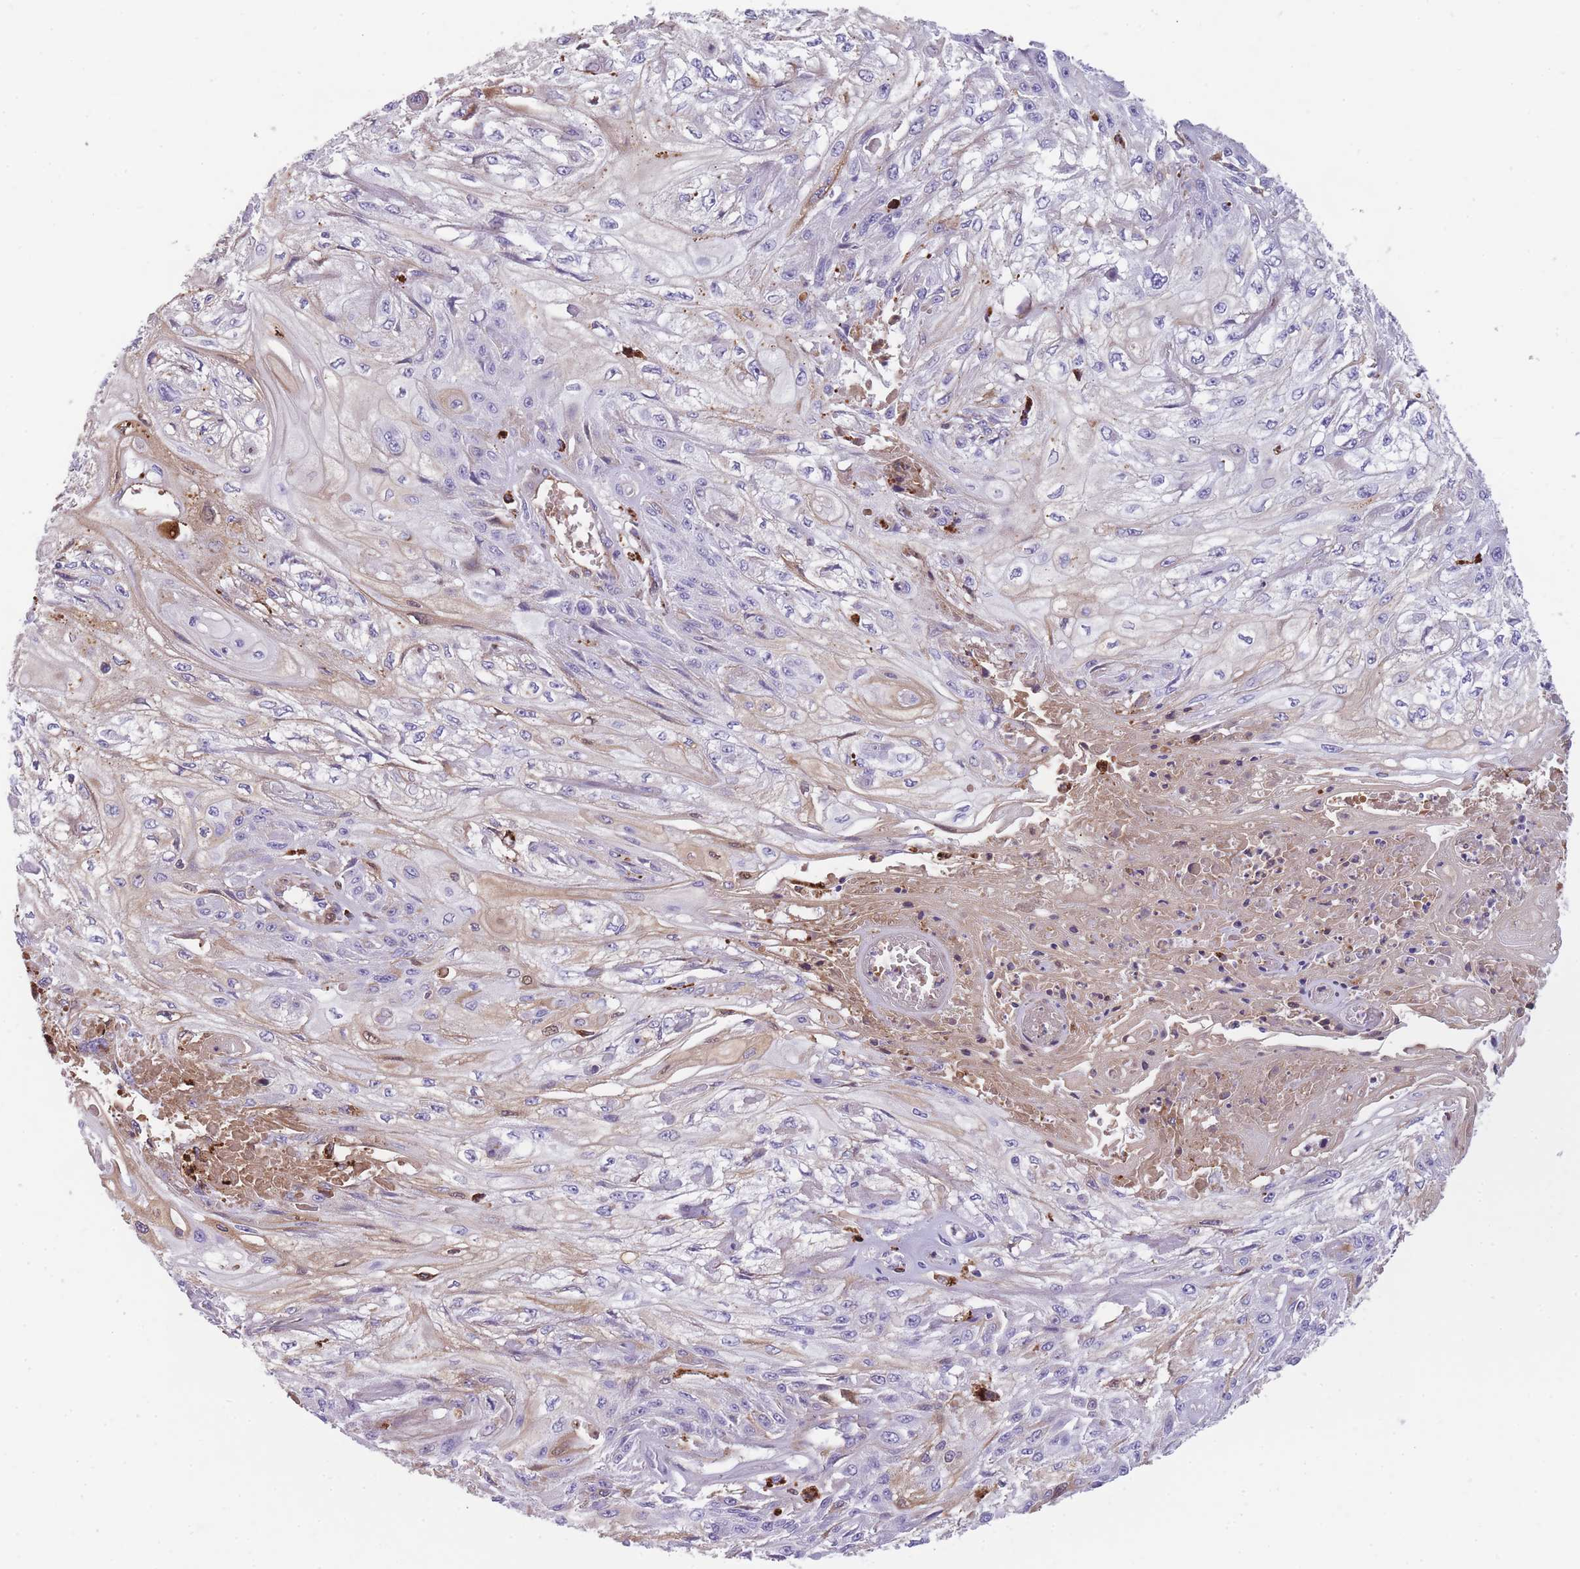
{"staining": {"intensity": "weak", "quantity": "<25%", "location": "cytoplasmic/membranous"}, "tissue": "skin cancer", "cell_type": "Tumor cells", "image_type": "cancer", "snomed": [{"axis": "morphology", "description": "Squamous cell carcinoma, NOS"}, {"axis": "morphology", "description": "Squamous cell carcinoma, metastatic, NOS"}, {"axis": "topography", "description": "Skin"}, {"axis": "topography", "description": "Lymph node"}], "caption": "DAB (3,3'-diaminobenzidine) immunohistochemical staining of human skin metastatic squamous cell carcinoma displays no significant expression in tumor cells. The staining is performed using DAB (3,3'-diaminobenzidine) brown chromogen with nuclei counter-stained in using hematoxylin.", "gene": "GNAT1", "patient": {"sex": "male", "age": 75}}